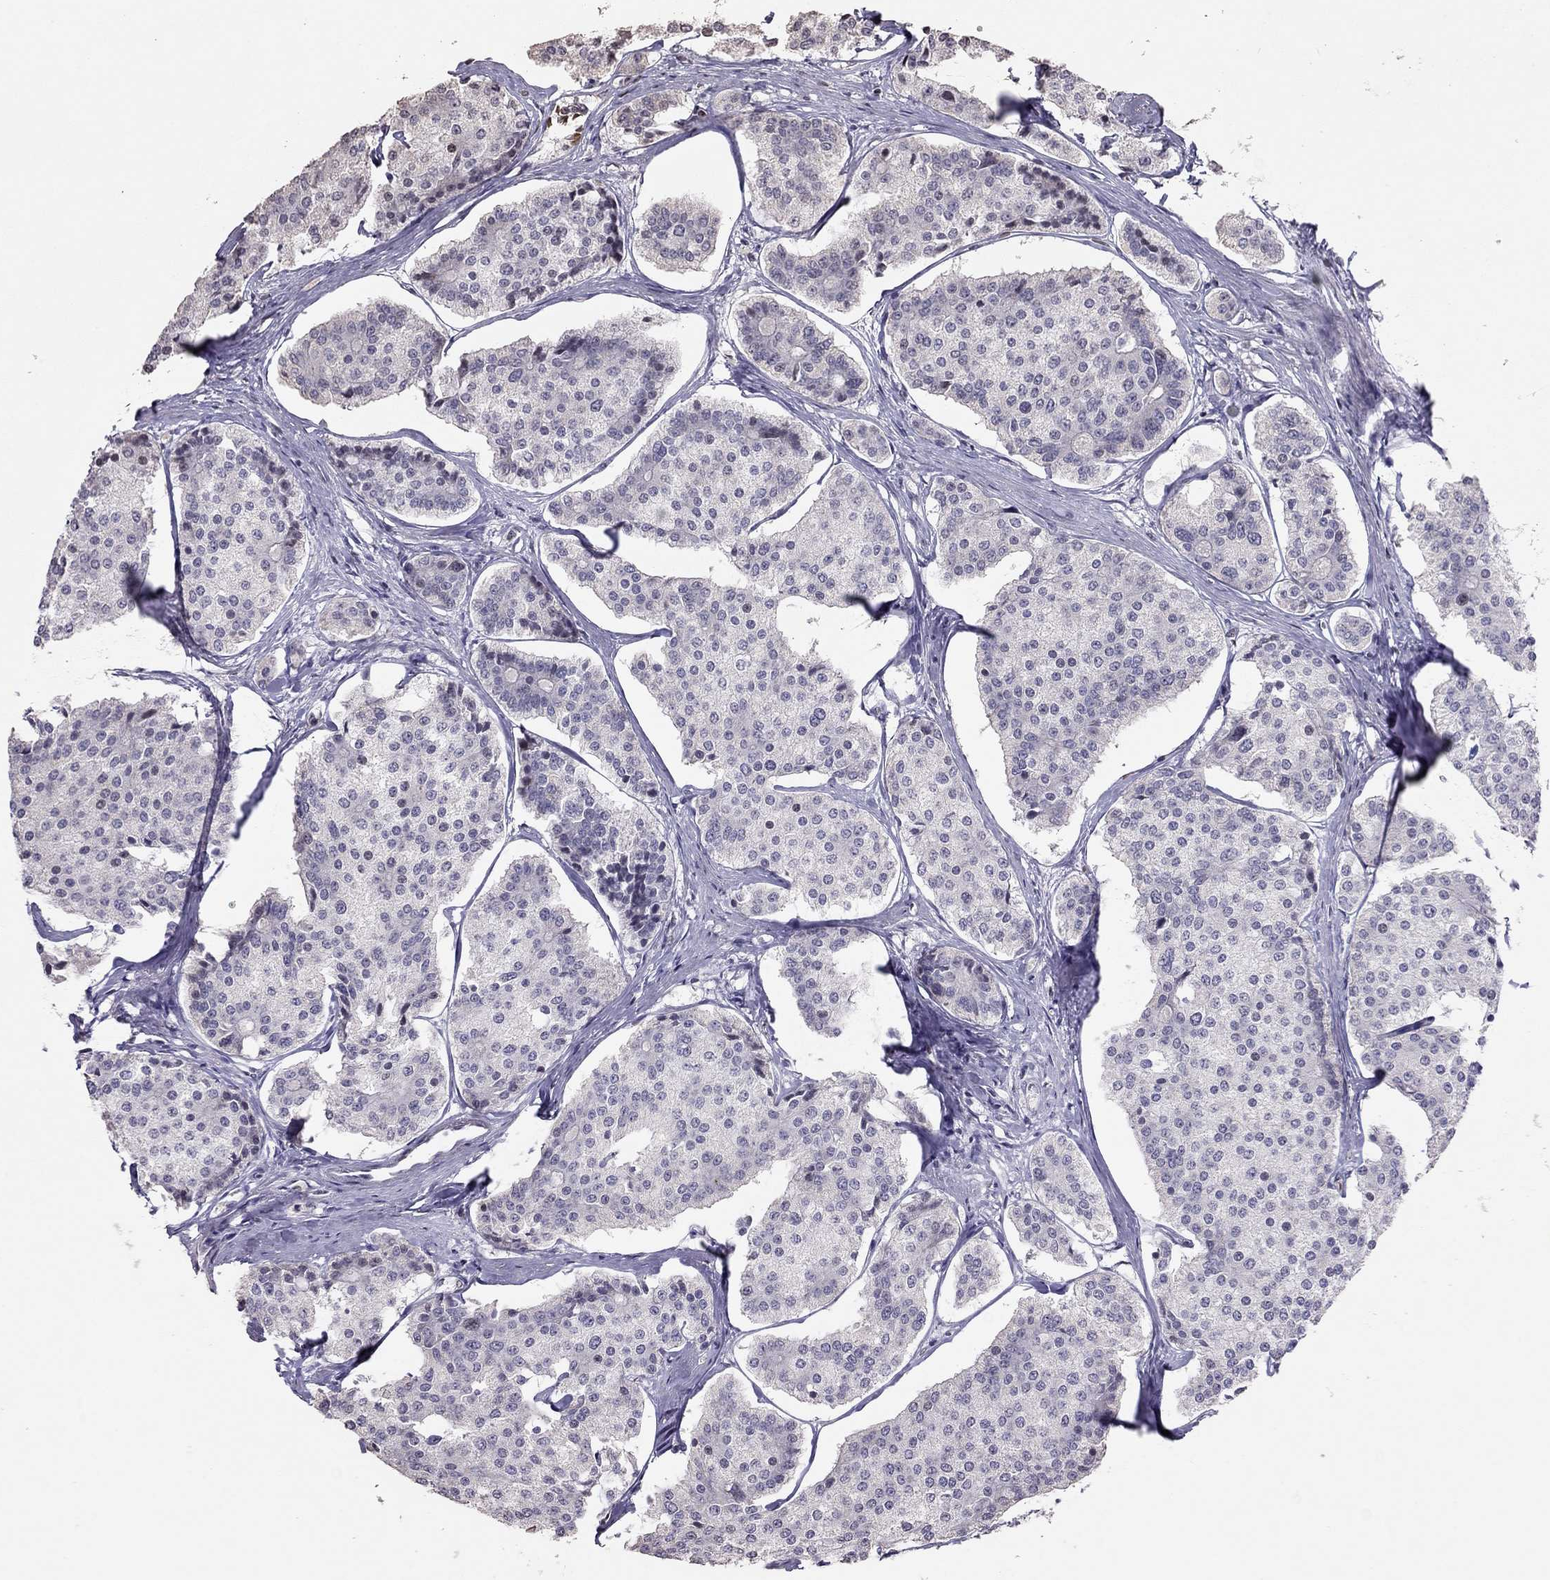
{"staining": {"intensity": "negative", "quantity": "none", "location": "none"}, "tissue": "carcinoid", "cell_type": "Tumor cells", "image_type": "cancer", "snomed": [{"axis": "morphology", "description": "Carcinoid, malignant, NOS"}, {"axis": "topography", "description": "Small intestine"}], "caption": "A high-resolution image shows immunohistochemistry staining of carcinoid, which demonstrates no significant expression in tumor cells. (DAB IHC with hematoxylin counter stain).", "gene": "TSHB", "patient": {"sex": "female", "age": 65}}